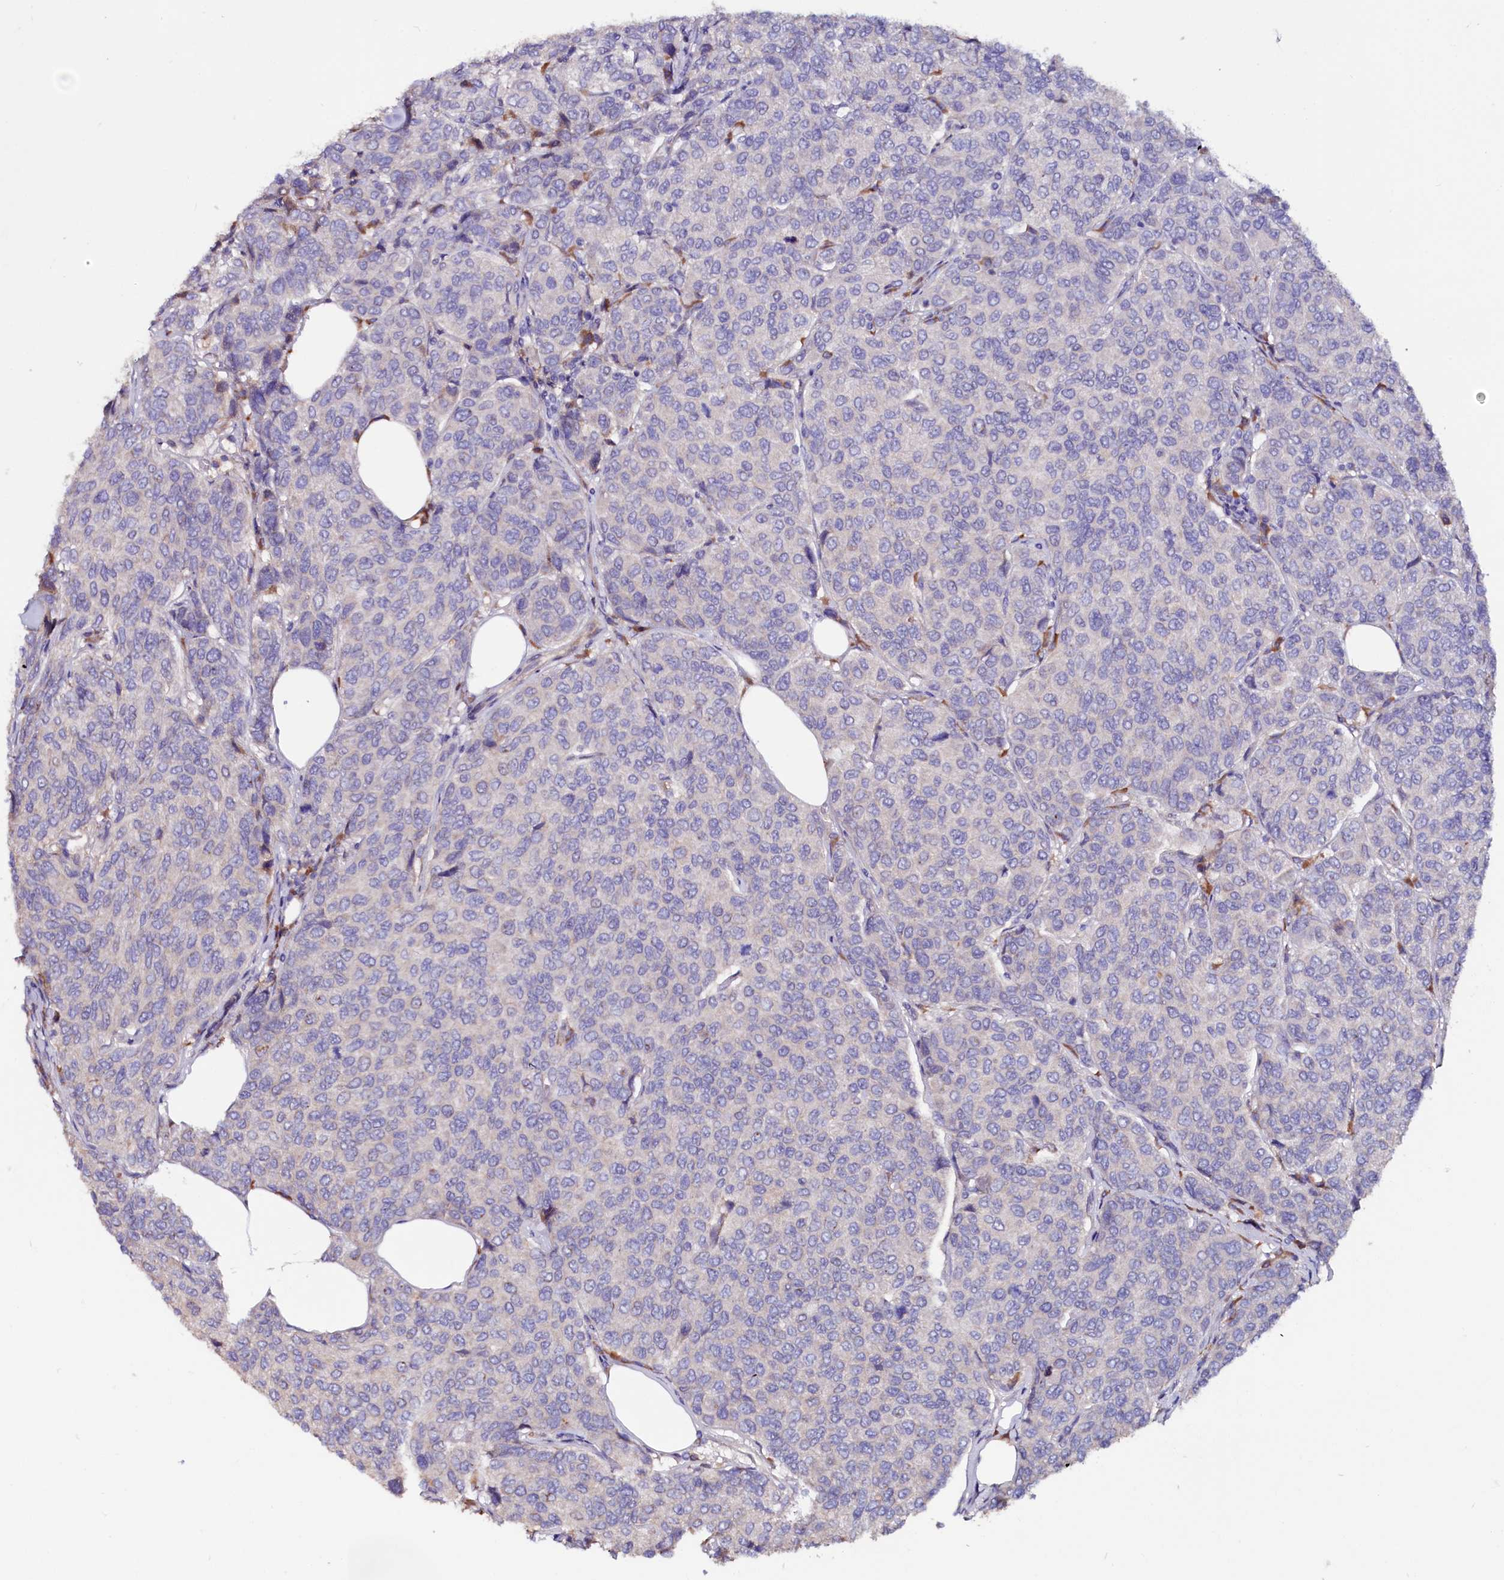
{"staining": {"intensity": "weak", "quantity": "<25%", "location": "cytoplasmic/membranous"}, "tissue": "breast cancer", "cell_type": "Tumor cells", "image_type": "cancer", "snomed": [{"axis": "morphology", "description": "Duct carcinoma"}, {"axis": "topography", "description": "Breast"}], "caption": "This is a histopathology image of immunohistochemistry (IHC) staining of intraductal carcinoma (breast), which shows no staining in tumor cells.", "gene": "IL17RD", "patient": {"sex": "female", "age": 55}}